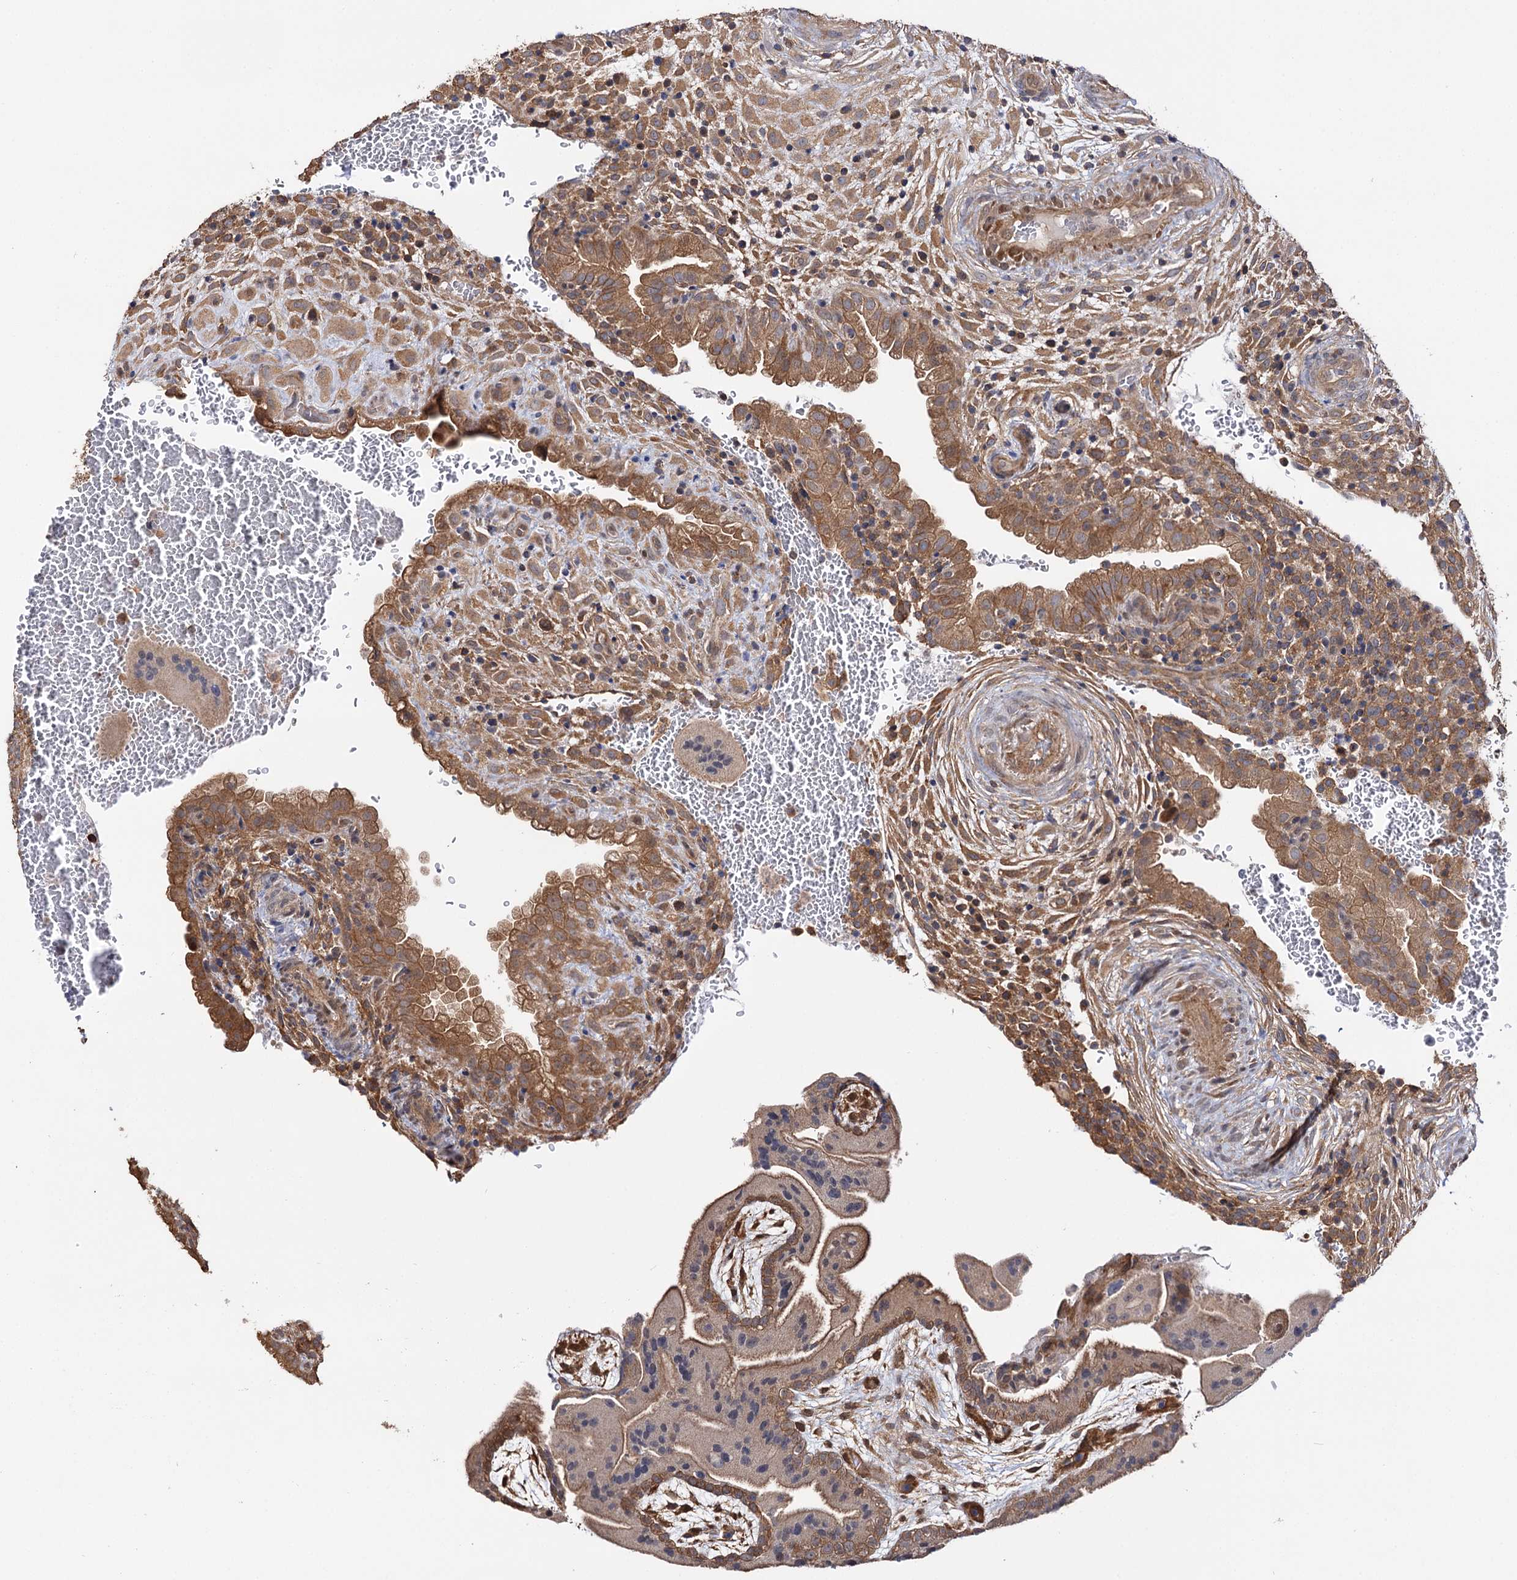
{"staining": {"intensity": "moderate", "quantity": ">75%", "location": "cytoplasmic/membranous"}, "tissue": "placenta", "cell_type": "Trophoblastic cells", "image_type": "normal", "snomed": [{"axis": "morphology", "description": "Normal tissue, NOS"}, {"axis": "topography", "description": "Placenta"}], "caption": "Moderate cytoplasmic/membranous staining is appreciated in about >75% of trophoblastic cells in unremarkable placenta. (Brightfield microscopy of DAB IHC at high magnification).", "gene": "IDI1", "patient": {"sex": "female", "age": 35}}